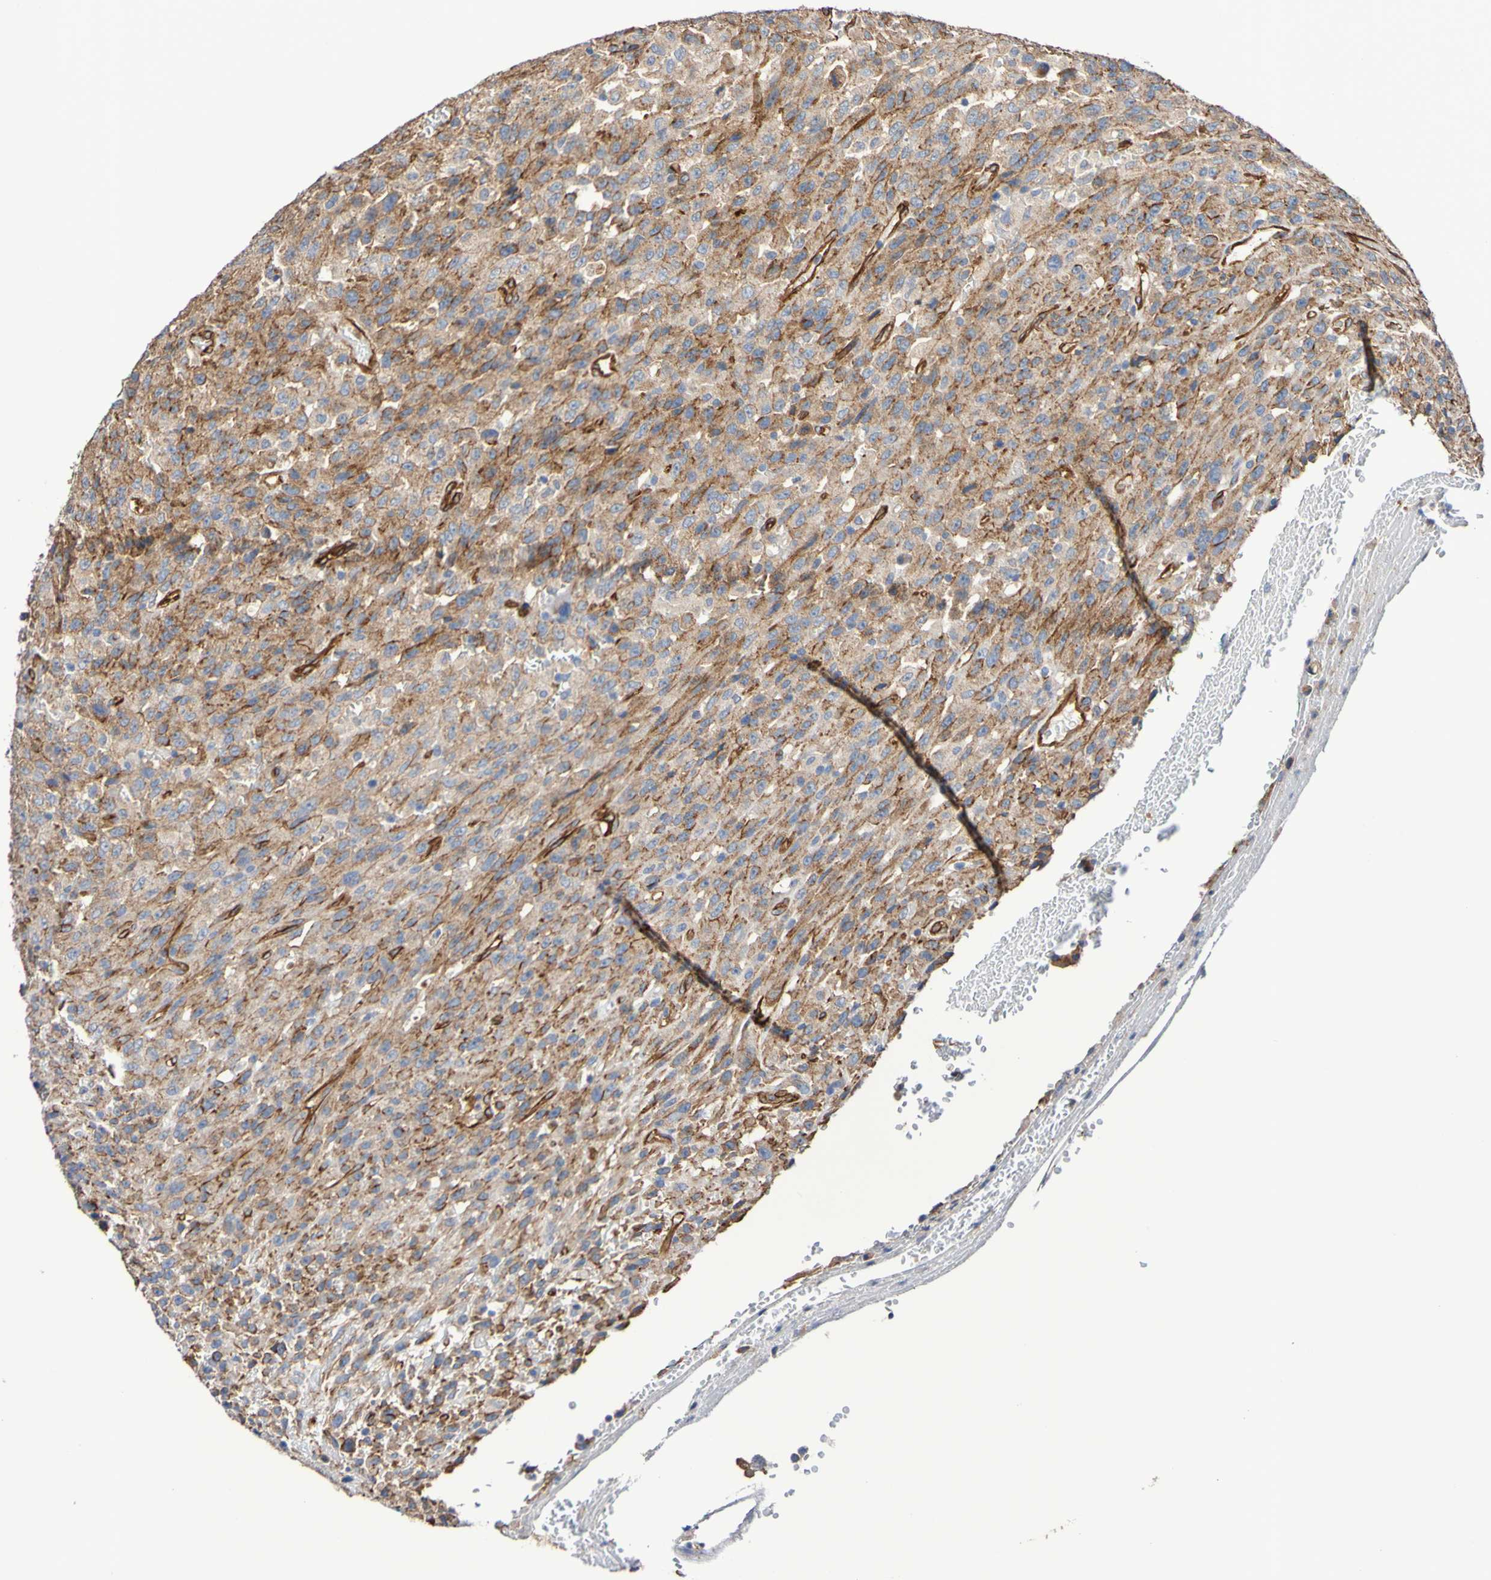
{"staining": {"intensity": "moderate", "quantity": ">75%", "location": "cytoplasmic/membranous"}, "tissue": "urothelial cancer", "cell_type": "Tumor cells", "image_type": "cancer", "snomed": [{"axis": "morphology", "description": "Urothelial carcinoma, High grade"}, {"axis": "topography", "description": "Urinary bladder"}], "caption": "IHC photomicrograph of neoplastic tissue: high-grade urothelial carcinoma stained using immunohistochemistry demonstrates medium levels of moderate protein expression localized specifically in the cytoplasmic/membranous of tumor cells, appearing as a cytoplasmic/membranous brown color.", "gene": "ELMOD3", "patient": {"sex": "male", "age": 66}}